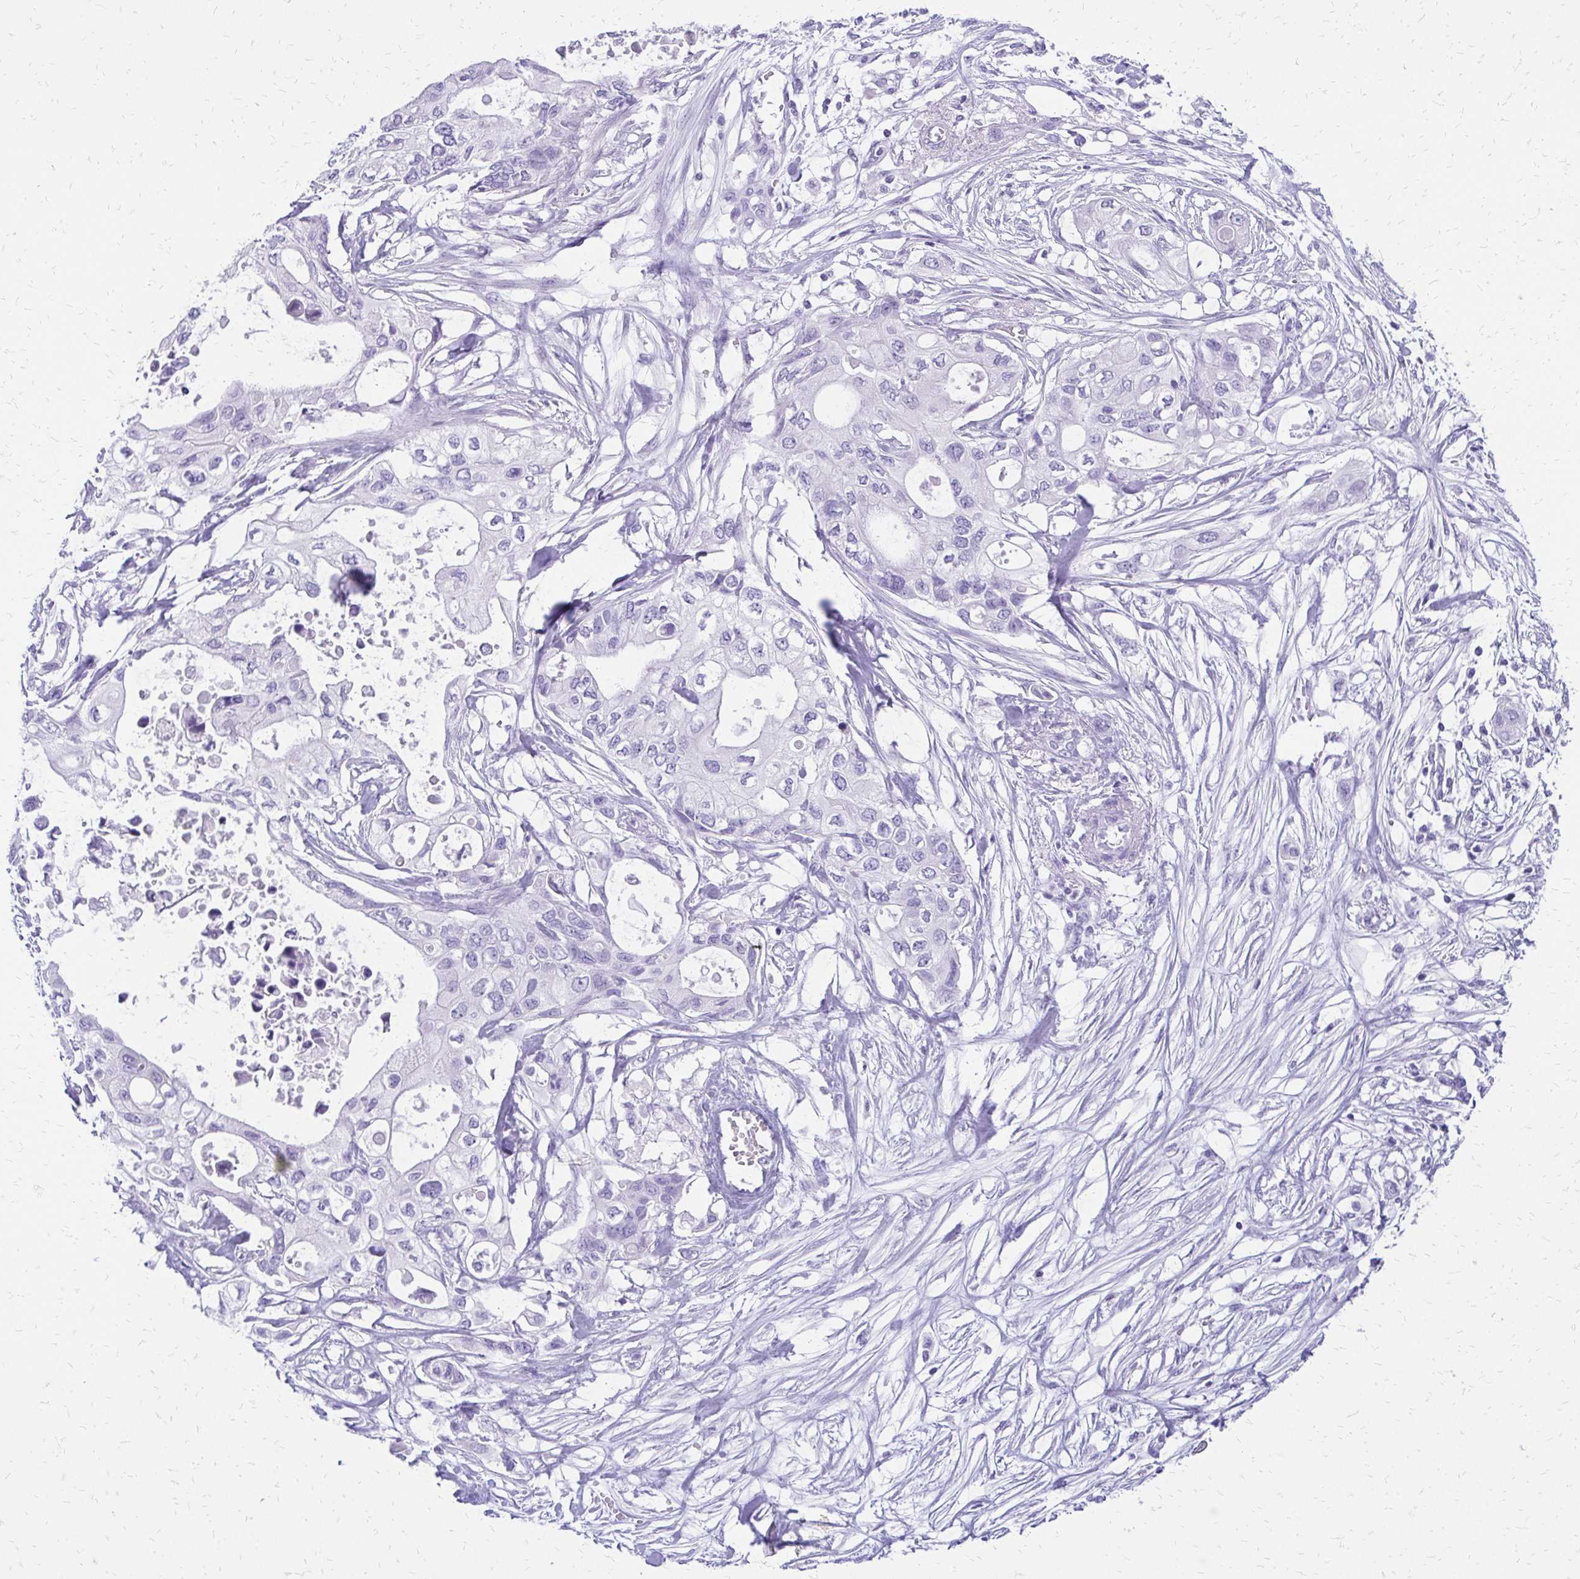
{"staining": {"intensity": "negative", "quantity": "none", "location": "none"}, "tissue": "pancreatic cancer", "cell_type": "Tumor cells", "image_type": "cancer", "snomed": [{"axis": "morphology", "description": "Adenocarcinoma, NOS"}, {"axis": "topography", "description": "Pancreas"}], "caption": "The micrograph shows no significant positivity in tumor cells of pancreatic adenocarcinoma.", "gene": "SLC32A1", "patient": {"sex": "female", "age": 63}}